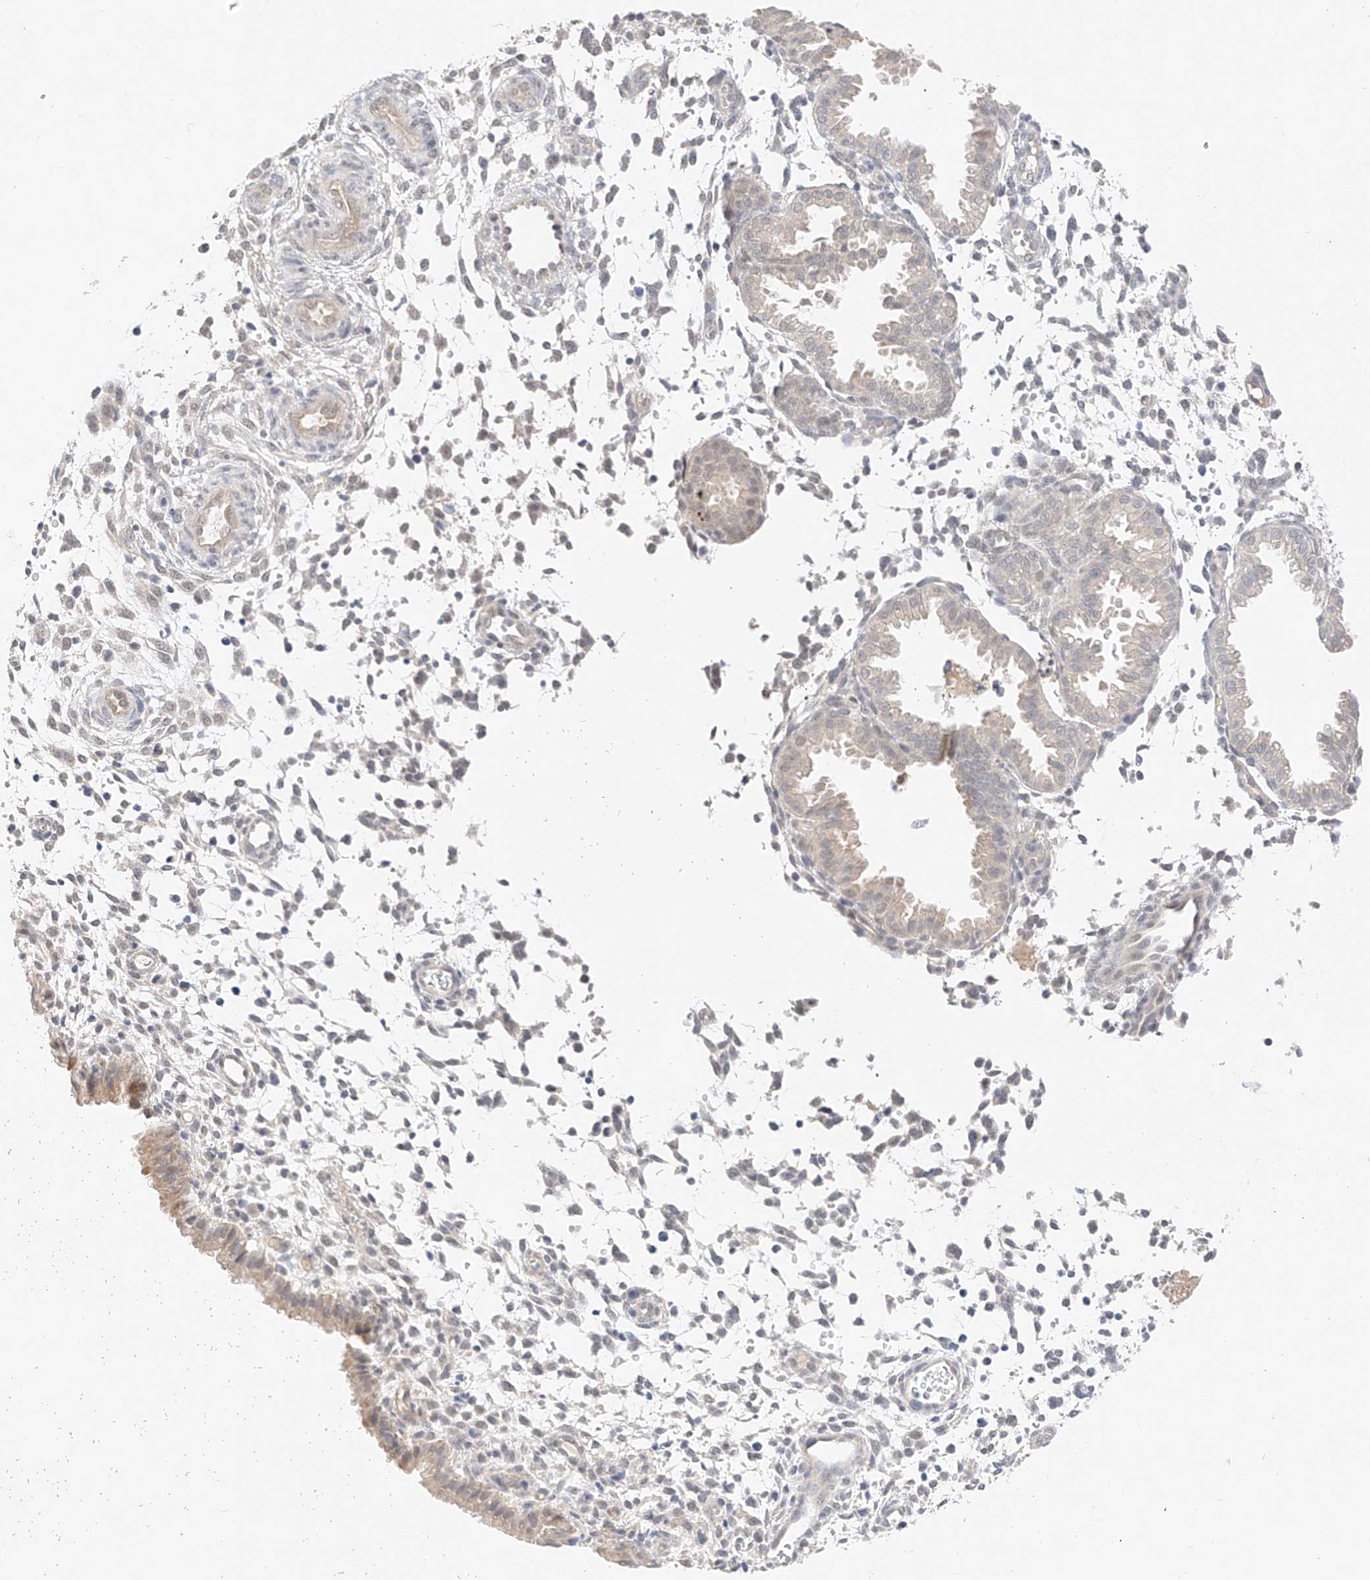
{"staining": {"intensity": "negative", "quantity": "none", "location": "none"}, "tissue": "endometrium", "cell_type": "Cells in endometrial stroma", "image_type": "normal", "snomed": [{"axis": "morphology", "description": "Normal tissue, NOS"}, {"axis": "topography", "description": "Endometrium"}], "caption": "IHC of benign human endometrium demonstrates no positivity in cells in endometrial stroma.", "gene": "IL22RA2", "patient": {"sex": "female", "age": 33}}